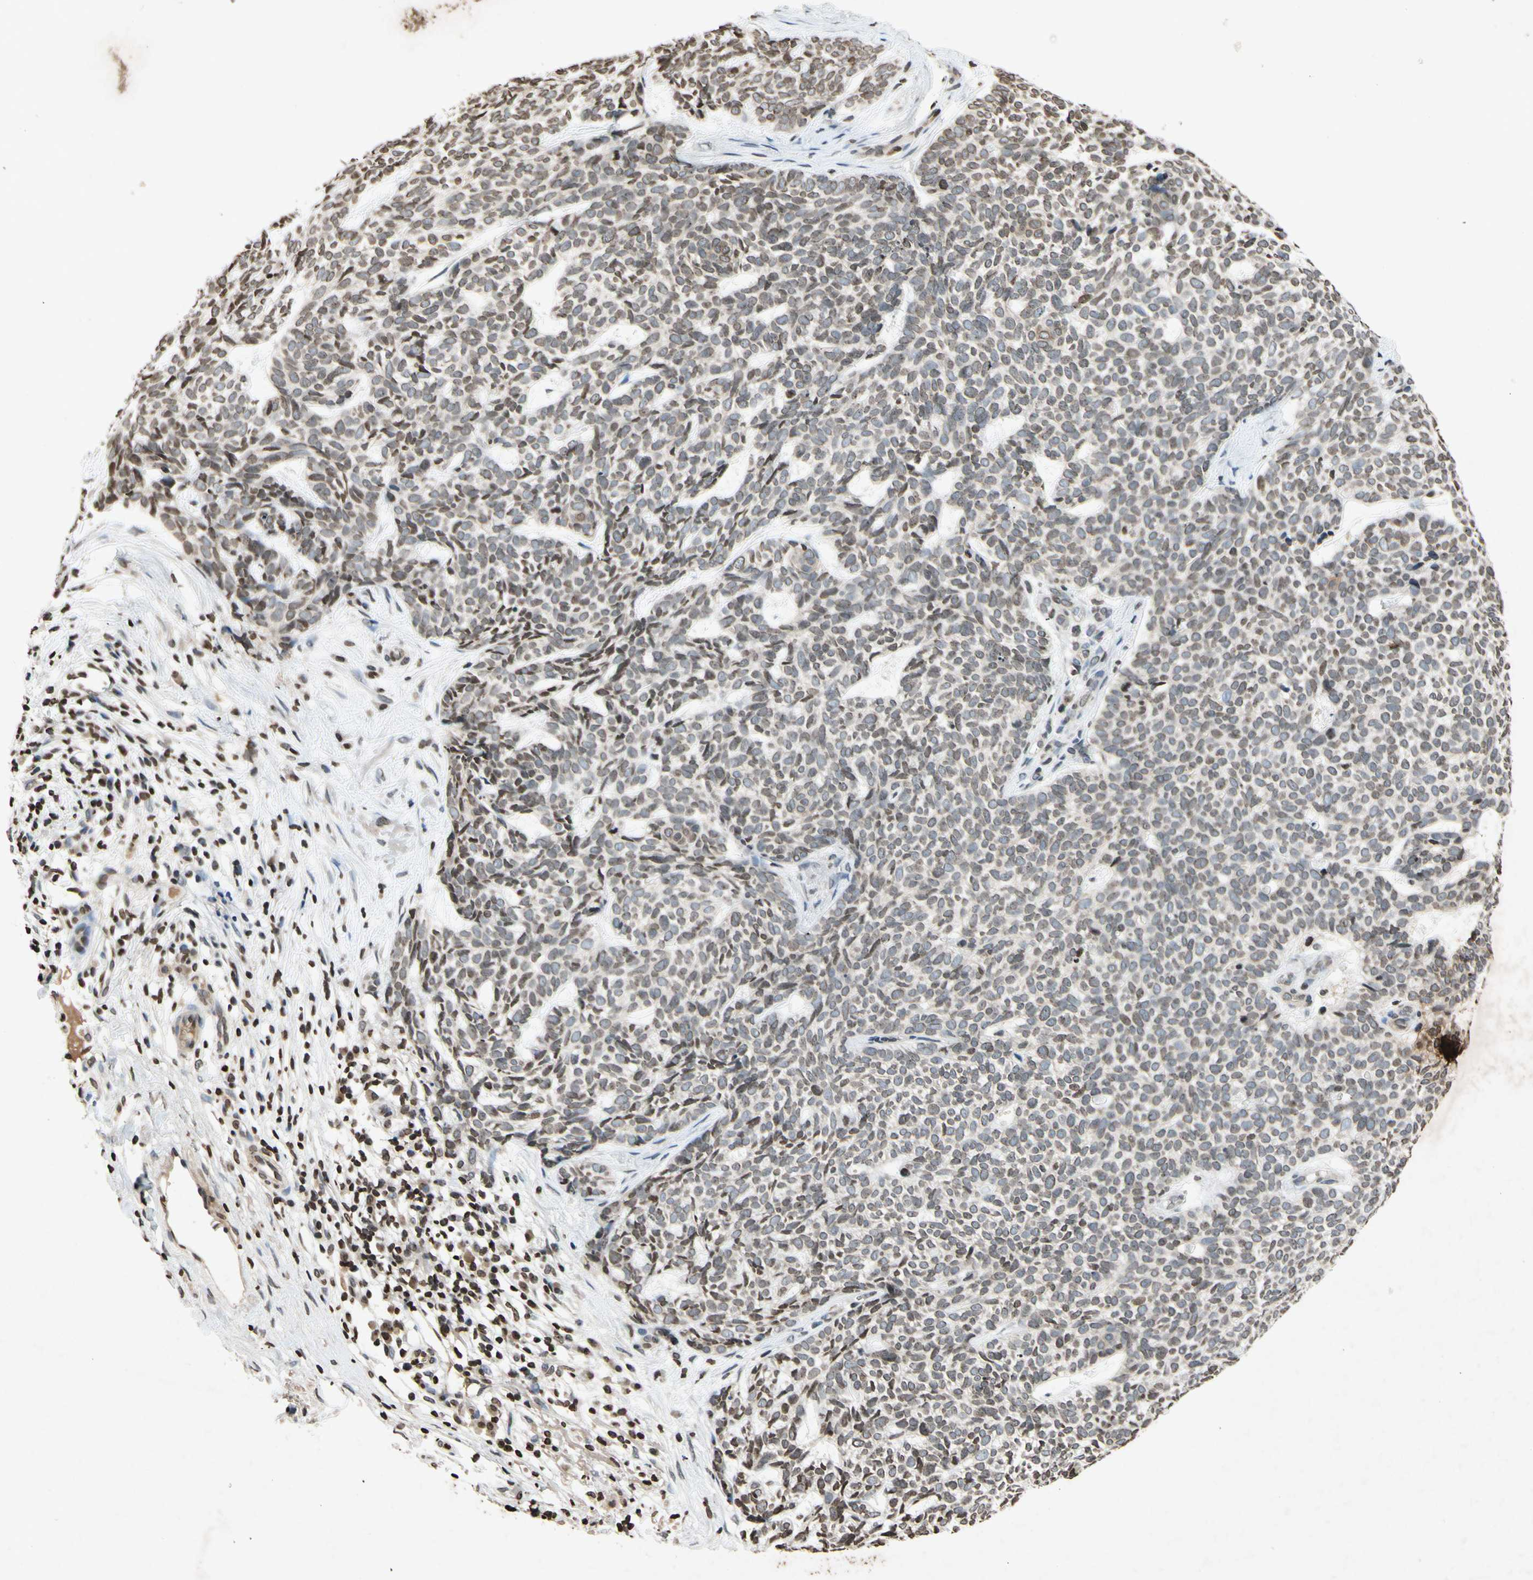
{"staining": {"intensity": "weak", "quantity": "25%-75%", "location": "nuclear"}, "tissue": "skin cancer", "cell_type": "Tumor cells", "image_type": "cancer", "snomed": [{"axis": "morphology", "description": "Basal cell carcinoma"}, {"axis": "topography", "description": "Skin"}], "caption": "Skin cancer tissue exhibits weak nuclear positivity in approximately 25%-75% of tumor cells, visualized by immunohistochemistry. Nuclei are stained in blue.", "gene": "HOXB3", "patient": {"sex": "female", "age": 84}}